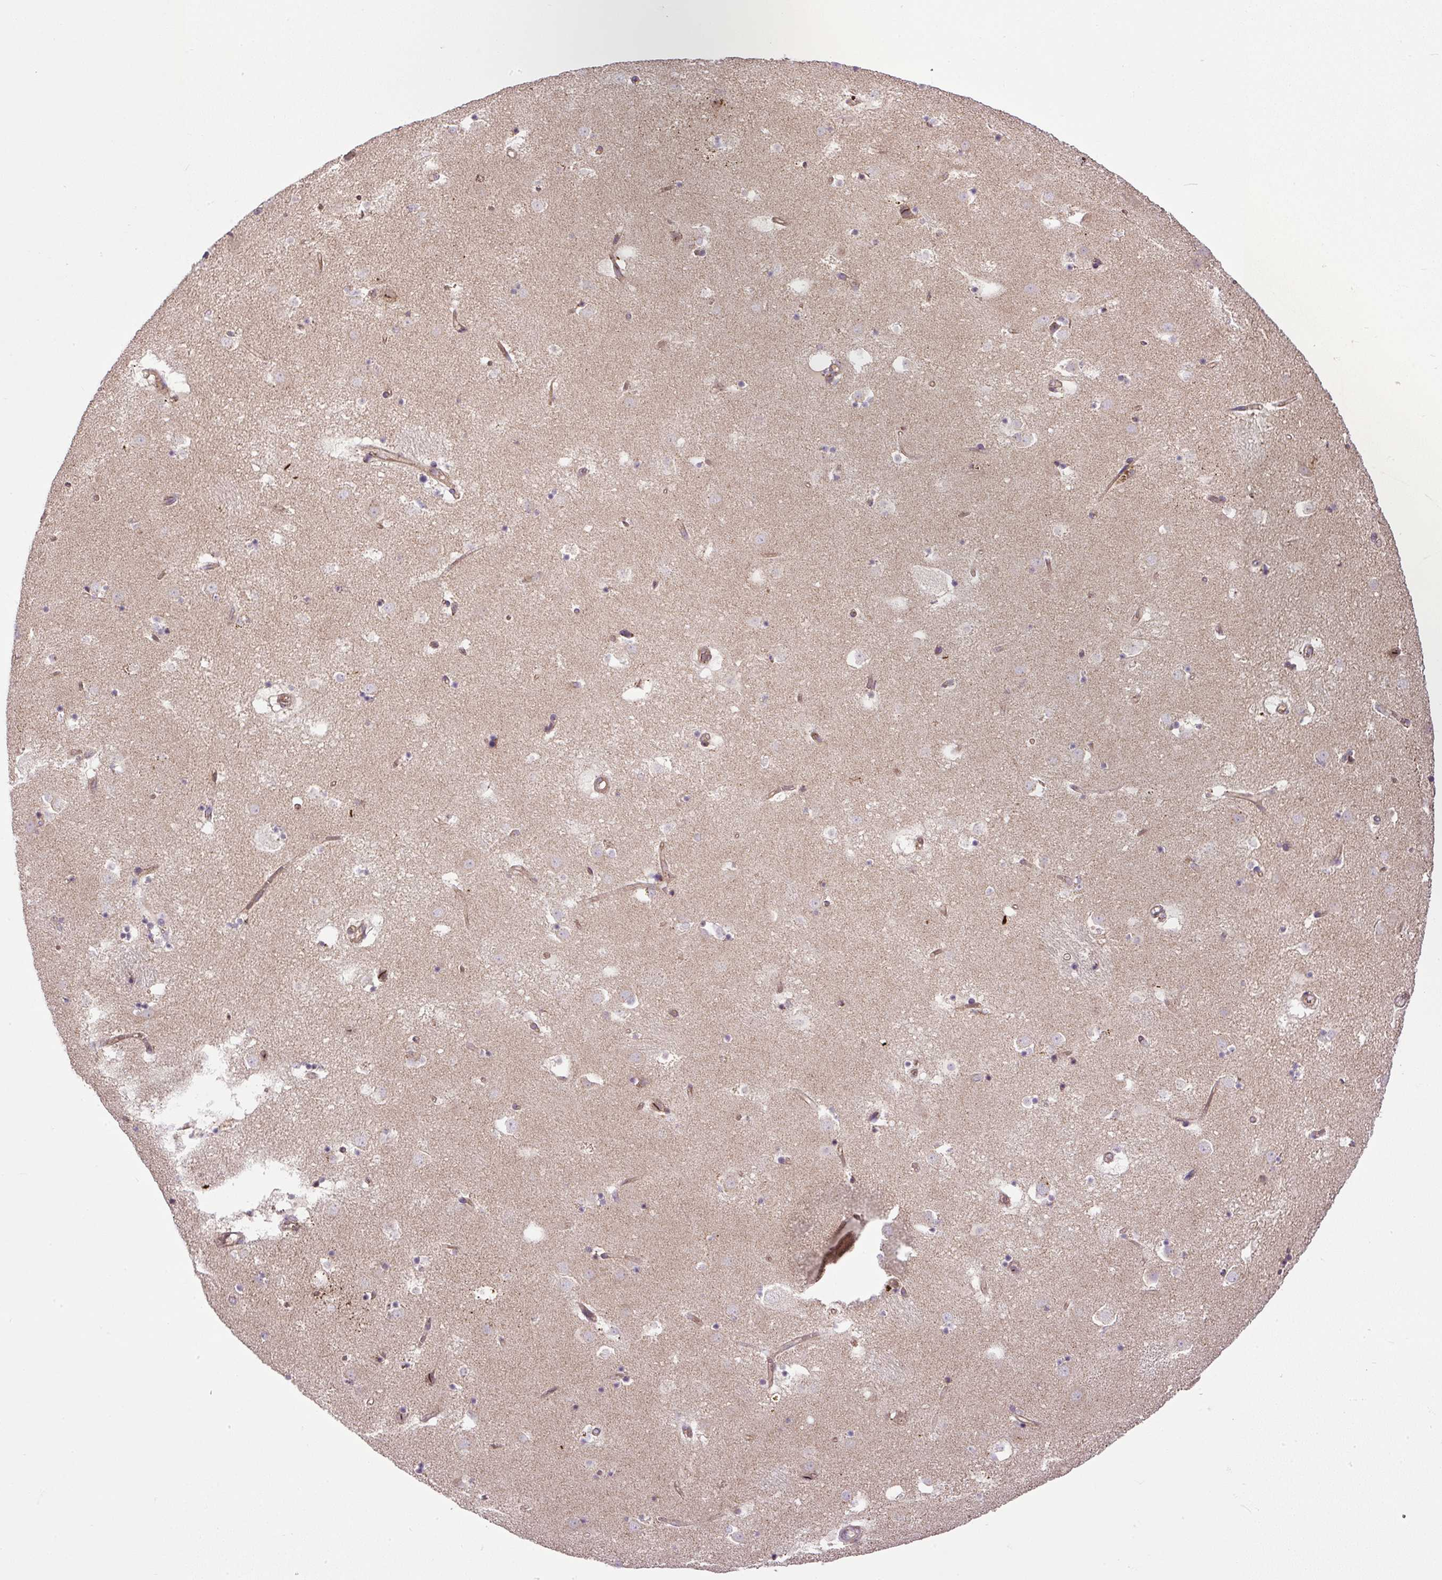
{"staining": {"intensity": "weak", "quantity": "25%-75%", "location": "cytoplasmic/membranous"}, "tissue": "caudate", "cell_type": "Glial cells", "image_type": "normal", "snomed": [{"axis": "morphology", "description": "Normal tissue, NOS"}, {"axis": "topography", "description": "Lateral ventricle wall"}], "caption": "The histopathology image exhibits staining of unremarkable caudate, revealing weak cytoplasmic/membranous protein positivity (brown color) within glial cells.", "gene": "ZNF547", "patient": {"sex": "male", "age": 58}}